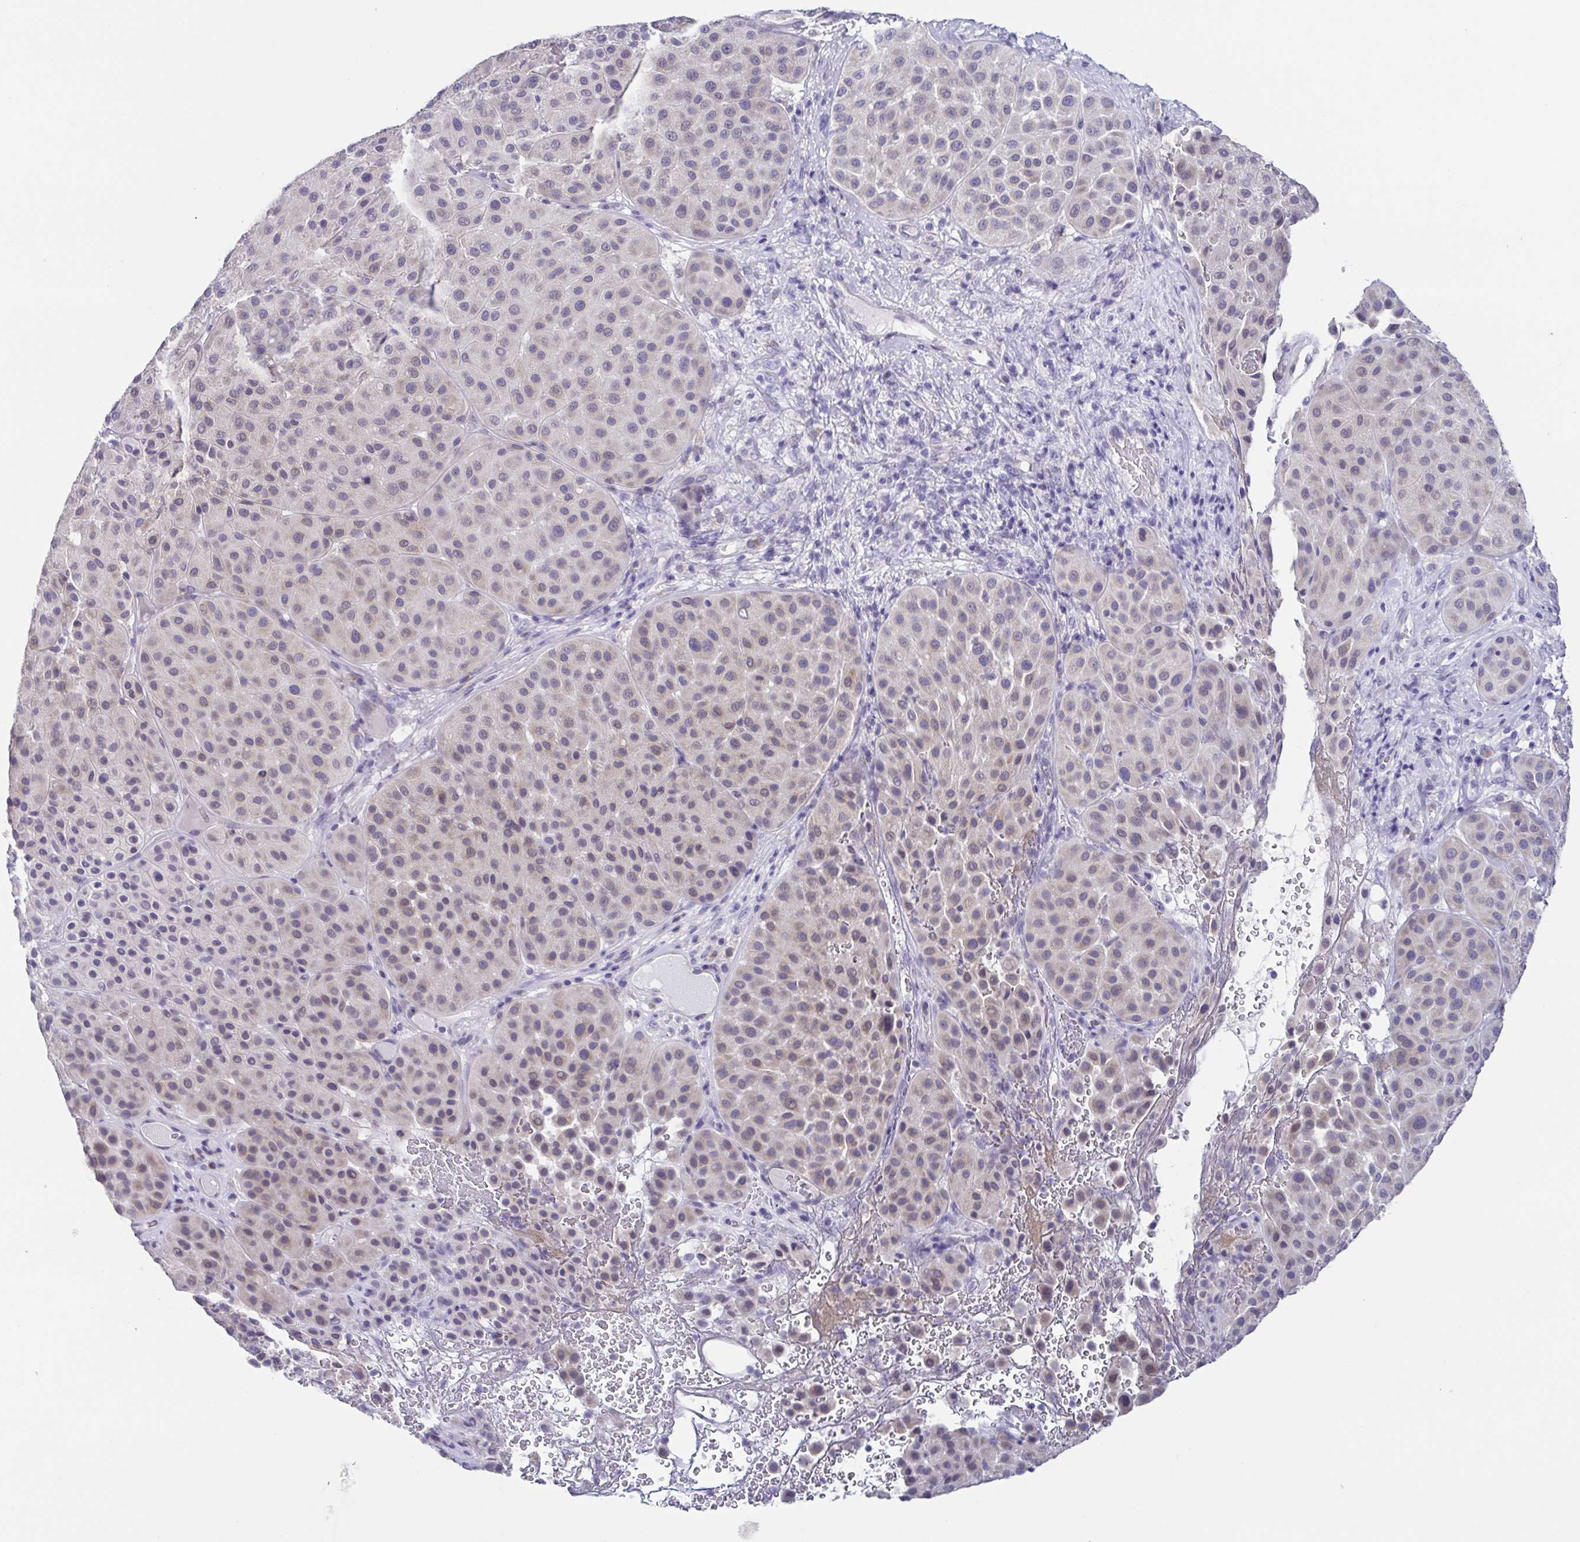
{"staining": {"intensity": "weak", "quantity": "<25%", "location": "cytoplasmic/membranous"}, "tissue": "melanoma", "cell_type": "Tumor cells", "image_type": "cancer", "snomed": [{"axis": "morphology", "description": "Malignant melanoma, Metastatic site"}, {"axis": "topography", "description": "Smooth muscle"}], "caption": "Immunohistochemistry micrograph of neoplastic tissue: human melanoma stained with DAB shows no significant protein positivity in tumor cells. (Stains: DAB (3,3'-diaminobenzidine) immunohistochemistry (IHC) with hematoxylin counter stain, Microscopy: brightfield microscopy at high magnification).", "gene": "RDH11", "patient": {"sex": "male", "age": 41}}